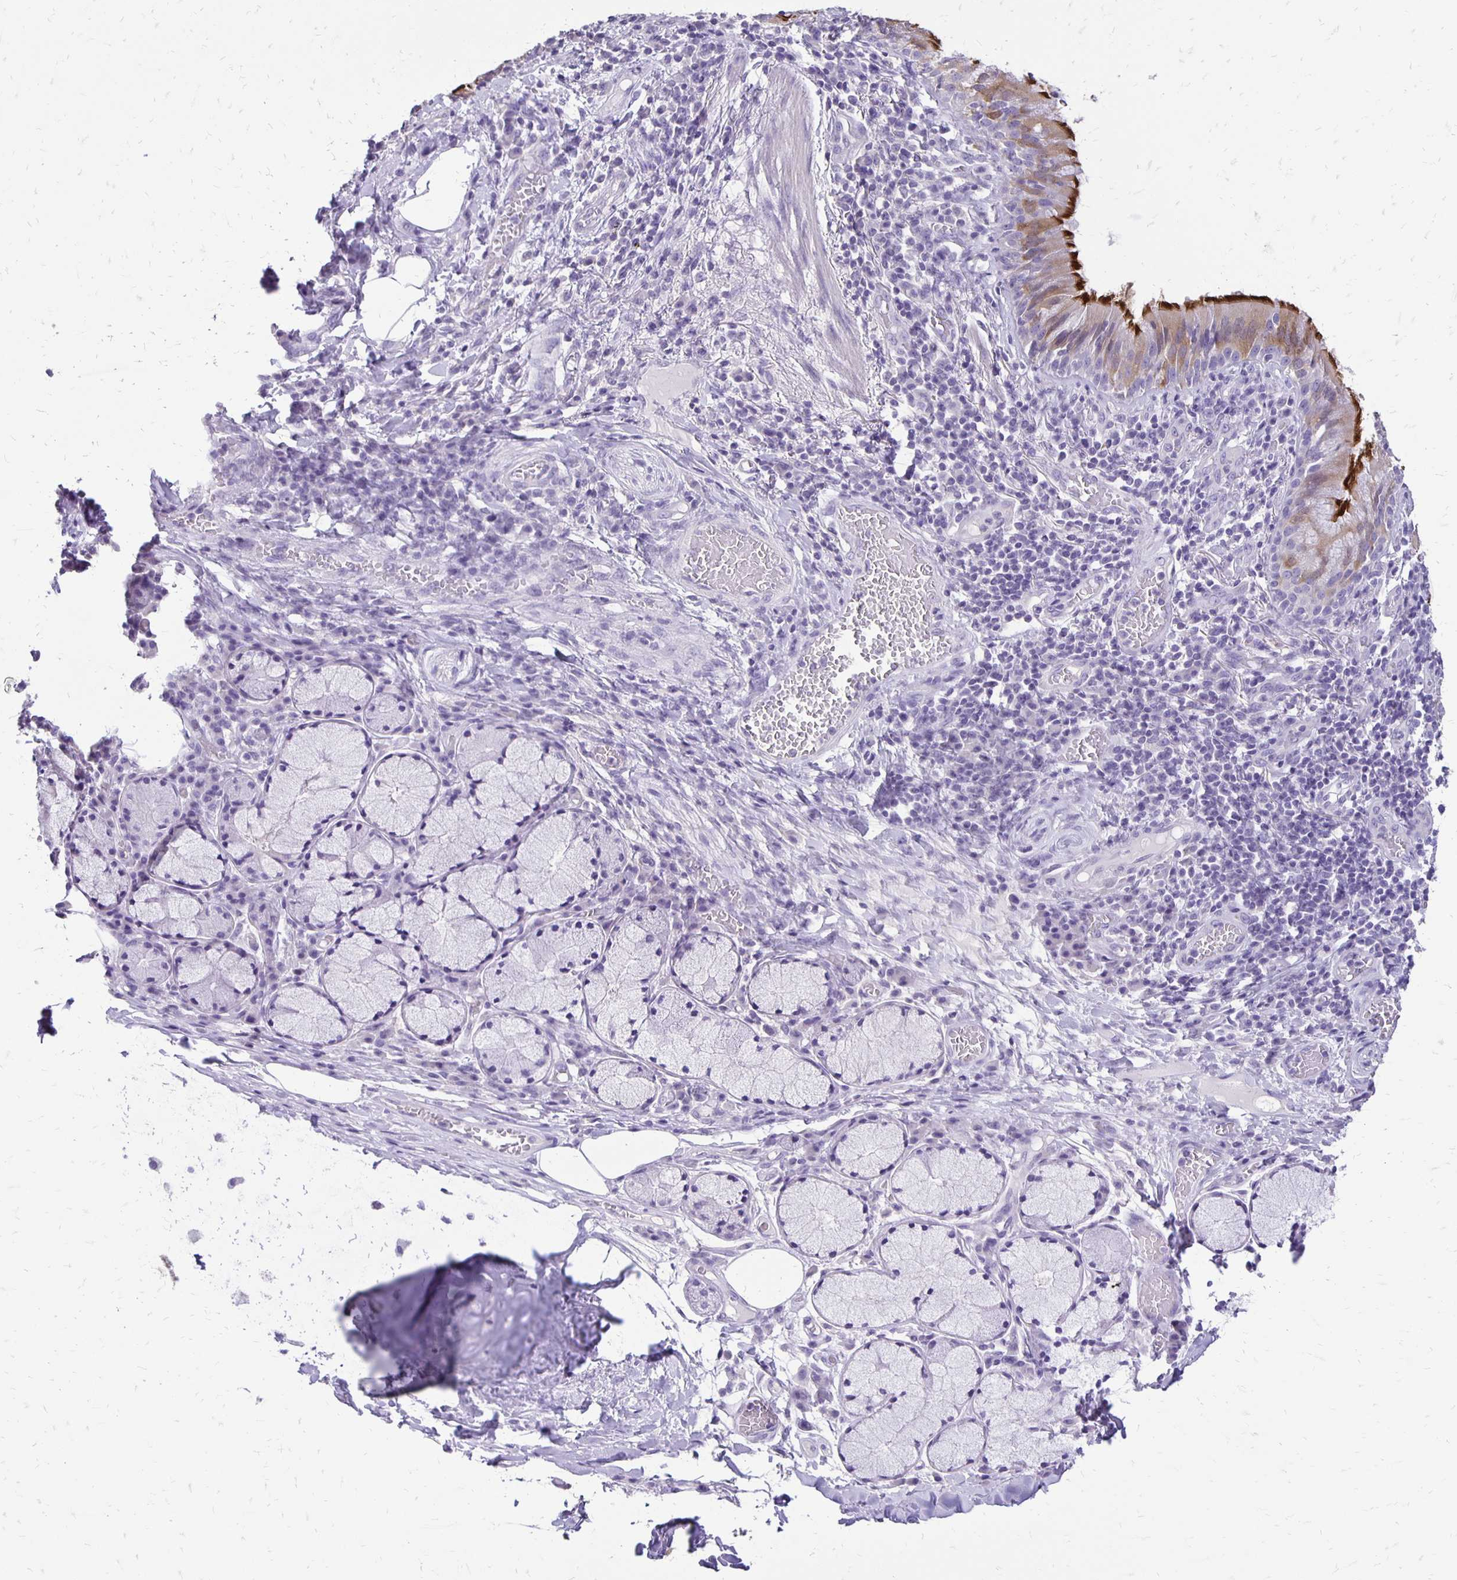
{"staining": {"intensity": "negative", "quantity": "none", "location": "none"}, "tissue": "adipose tissue", "cell_type": "Adipocytes", "image_type": "normal", "snomed": [{"axis": "morphology", "description": "Normal tissue, NOS"}, {"axis": "topography", "description": "Cartilage tissue"}, {"axis": "topography", "description": "Bronchus"}], "caption": "DAB (3,3'-diaminobenzidine) immunohistochemical staining of benign adipose tissue reveals no significant expression in adipocytes.", "gene": "ANKRD45", "patient": {"sex": "male", "age": 56}}